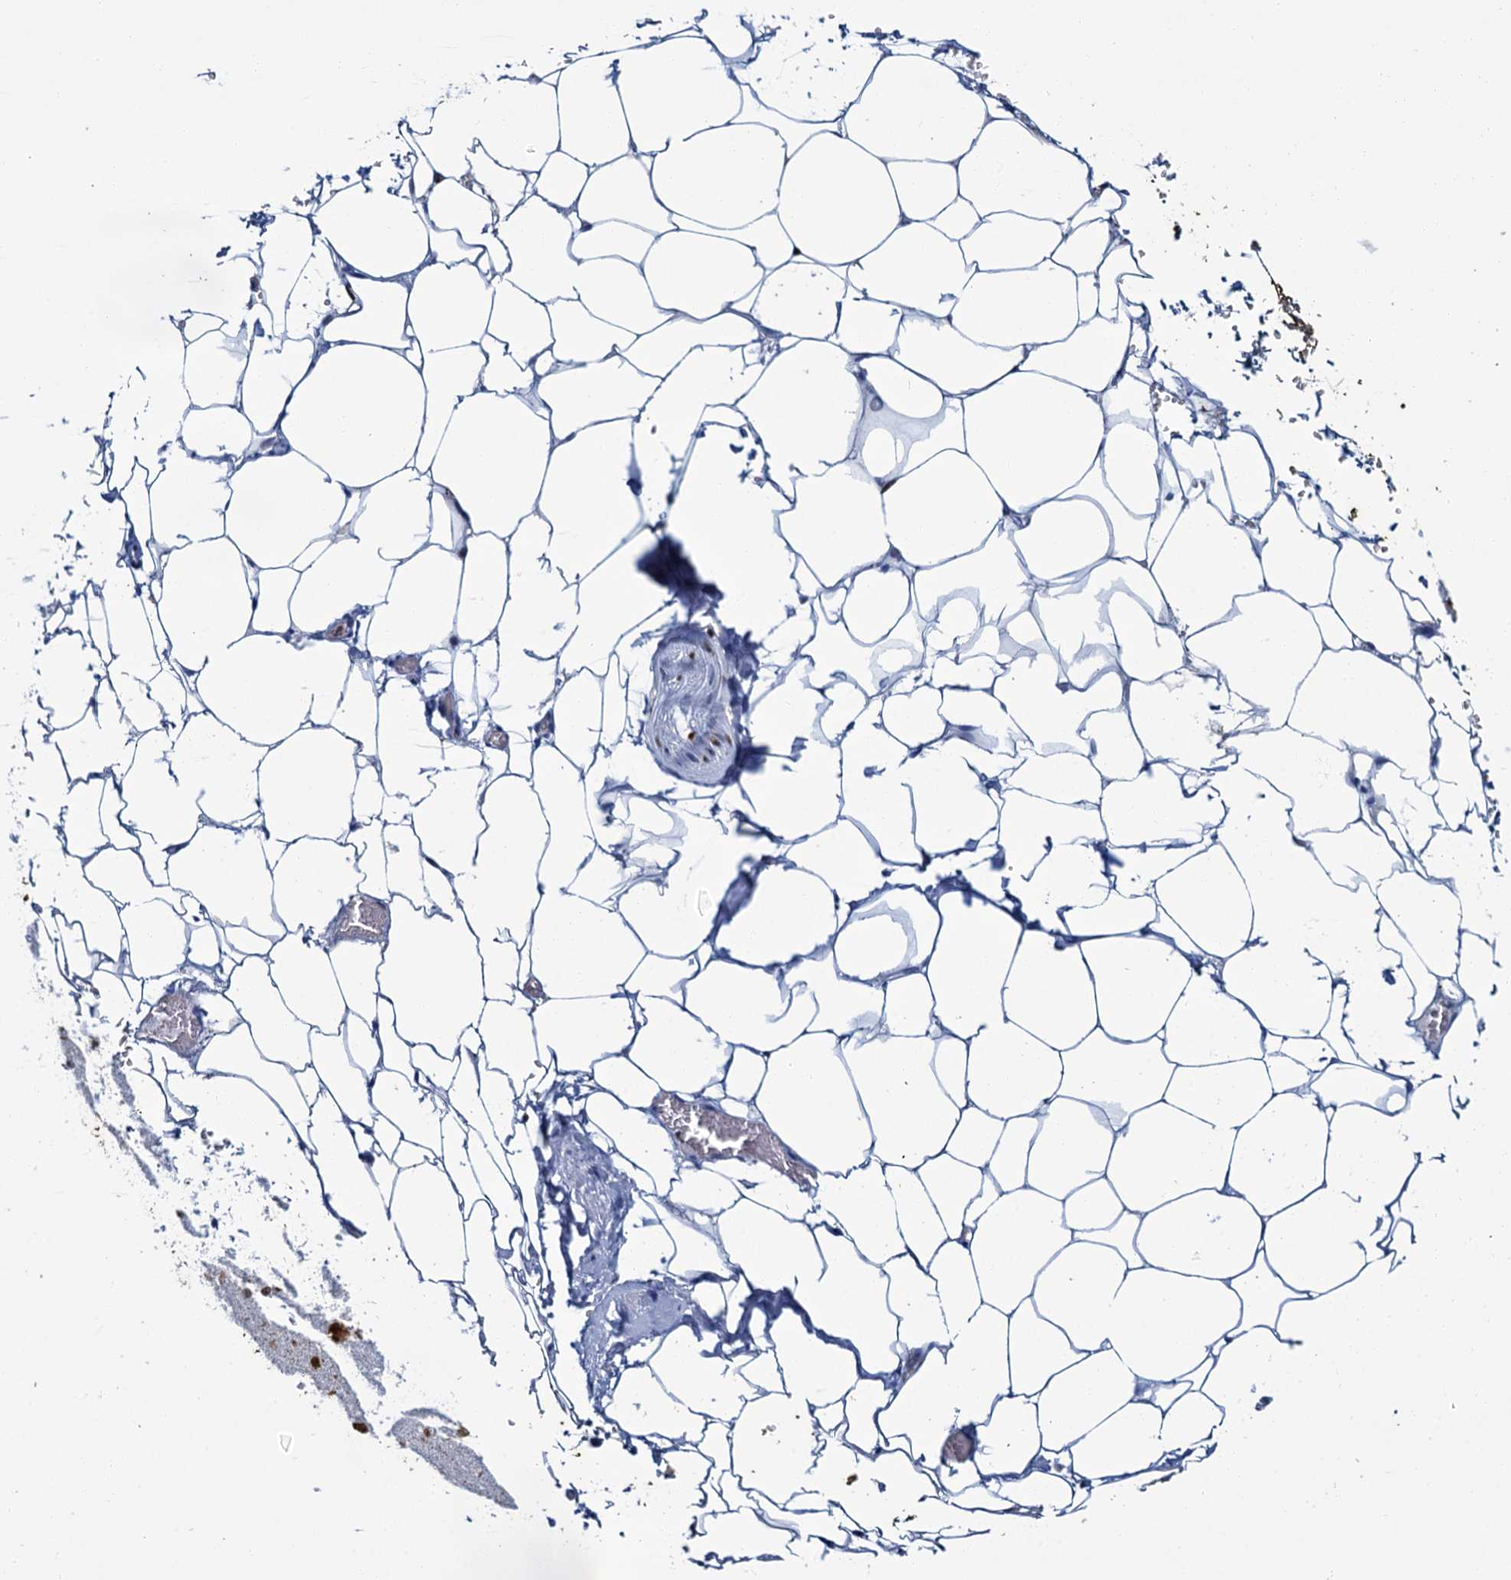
{"staining": {"intensity": "negative", "quantity": "none", "location": "none"}, "tissue": "adipose tissue", "cell_type": "Adipocytes", "image_type": "normal", "snomed": [{"axis": "morphology", "description": "Normal tissue, NOS"}, {"axis": "morphology", "description": "Adenocarcinoma, Low grade"}, {"axis": "topography", "description": "Prostate"}, {"axis": "topography", "description": "Peripheral nerve tissue"}], "caption": "An image of human adipose tissue is negative for staining in adipocytes. (DAB IHC visualized using brightfield microscopy, high magnification).", "gene": "CELF2", "patient": {"sex": "male", "age": 63}}